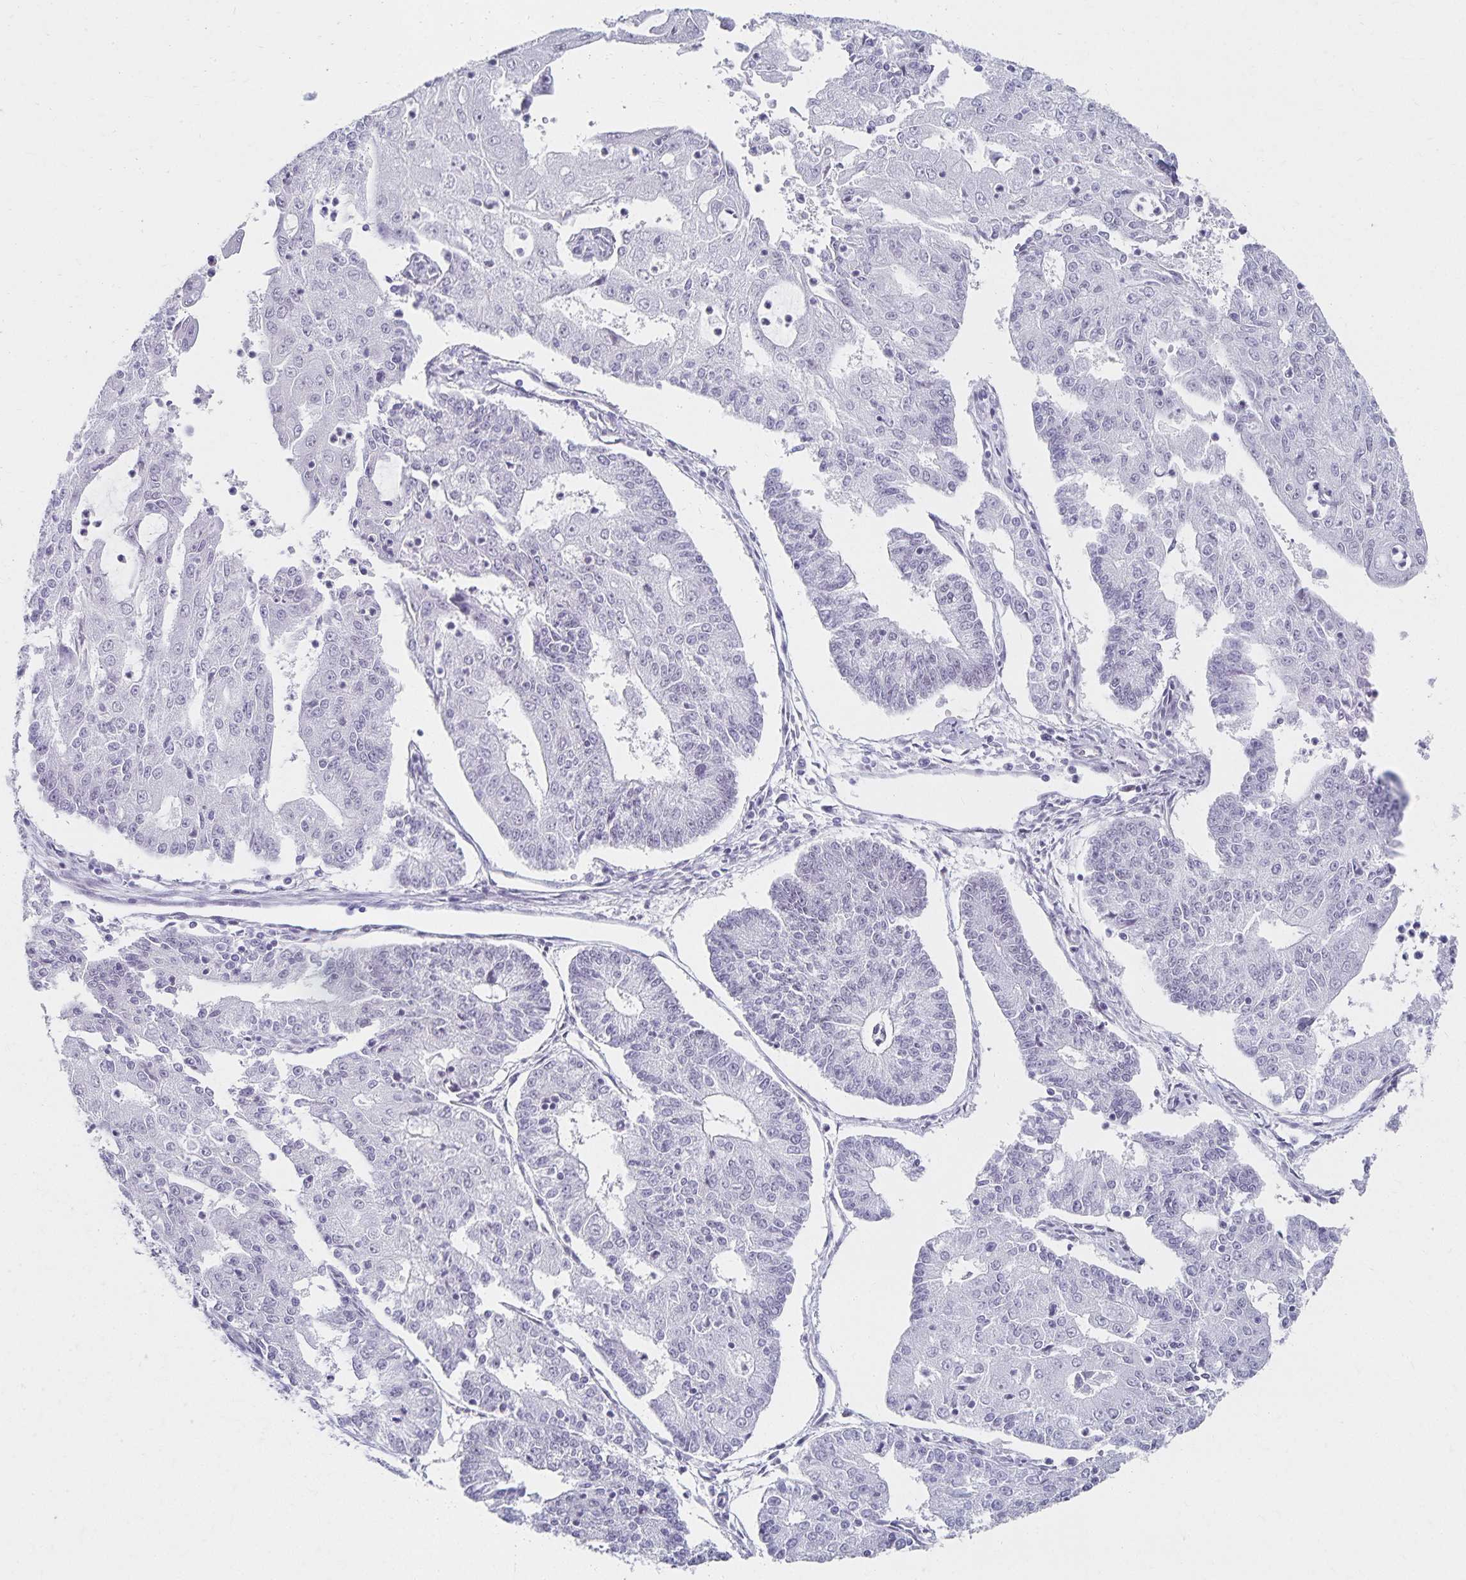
{"staining": {"intensity": "negative", "quantity": "none", "location": "none"}, "tissue": "endometrial cancer", "cell_type": "Tumor cells", "image_type": "cancer", "snomed": [{"axis": "morphology", "description": "Adenocarcinoma, NOS"}, {"axis": "topography", "description": "Endometrium"}], "caption": "DAB (3,3'-diaminobenzidine) immunohistochemical staining of endometrial cancer reveals no significant expression in tumor cells.", "gene": "C20orf85", "patient": {"sex": "female", "age": 56}}